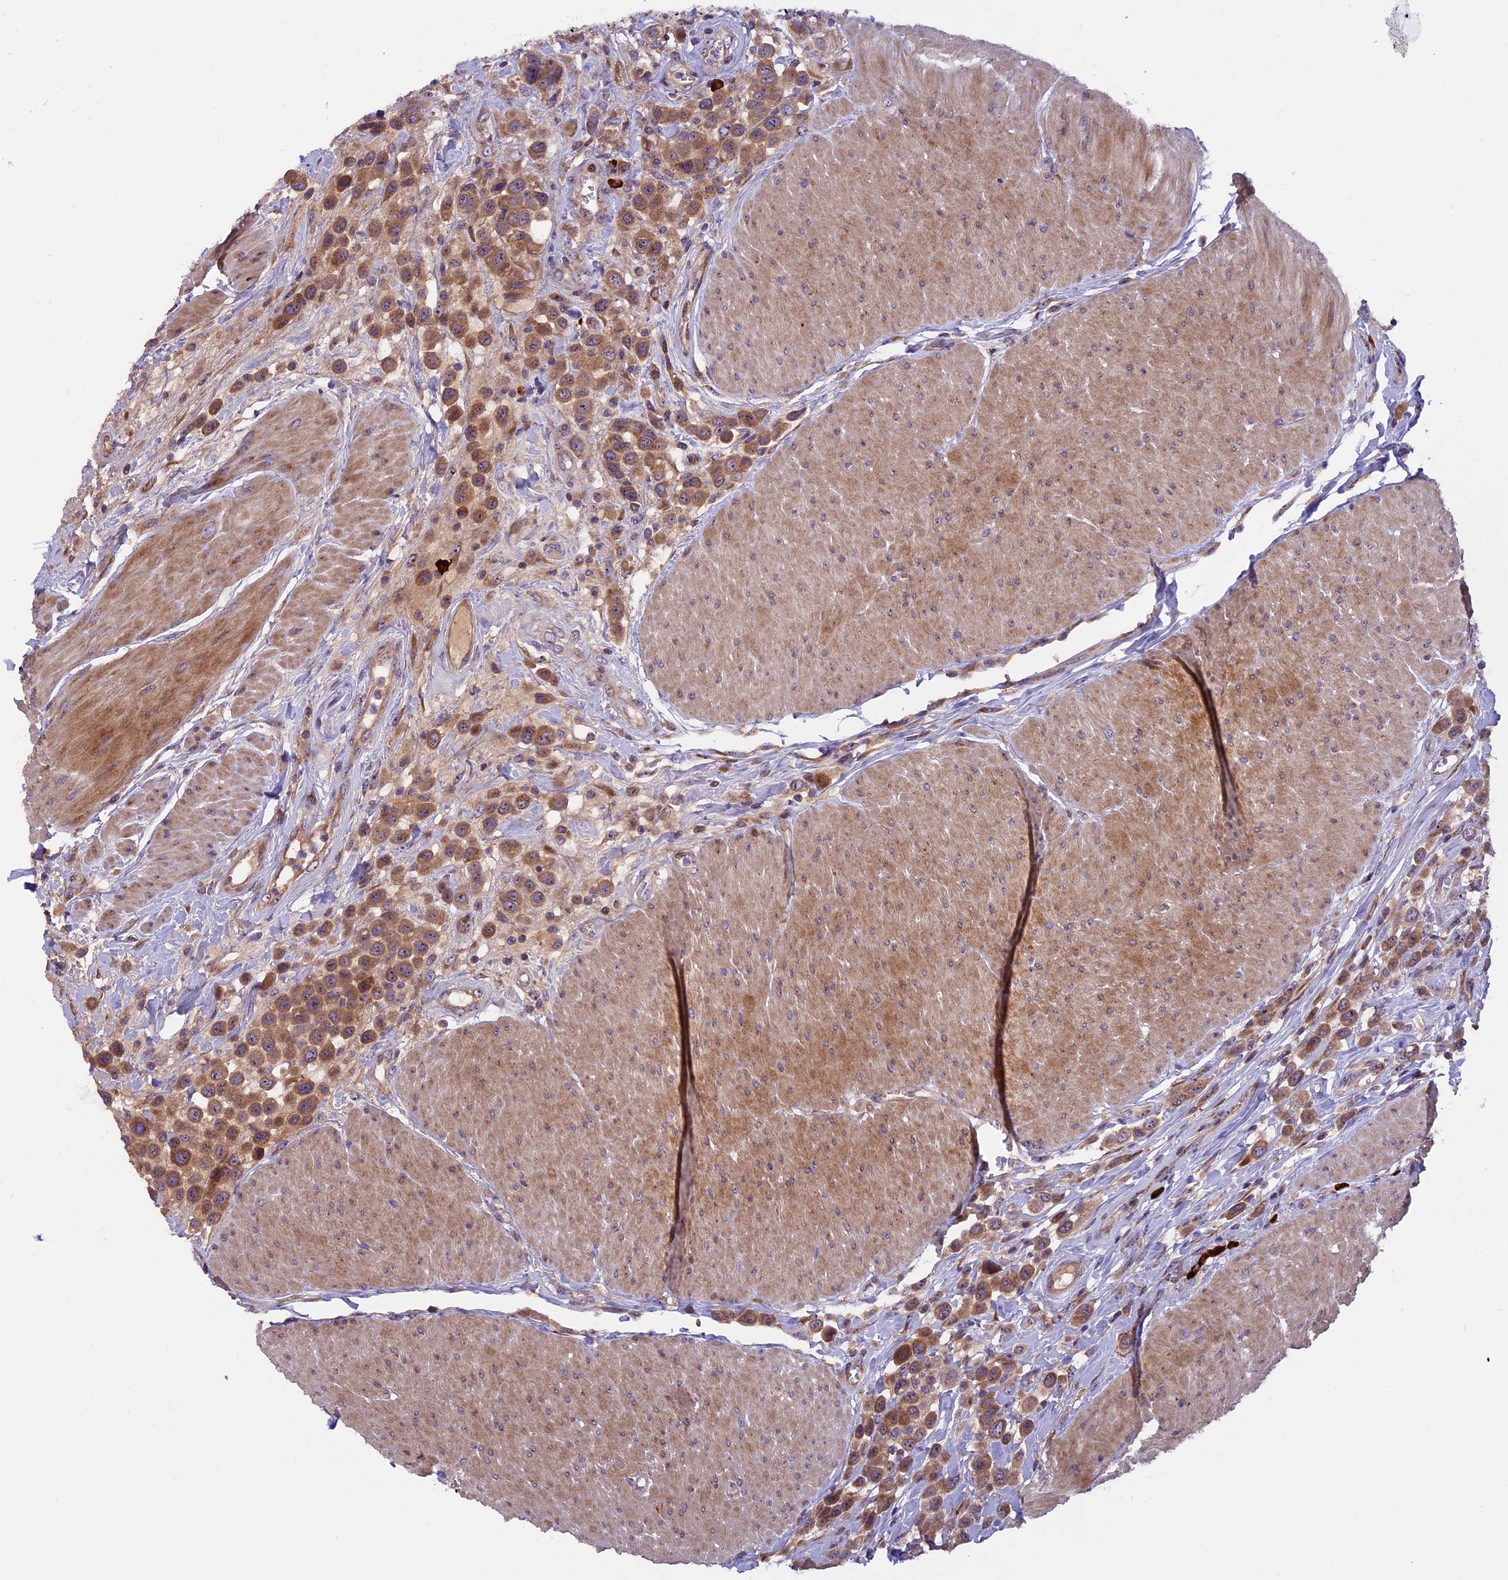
{"staining": {"intensity": "moderate", "quantity": ">75%", "location": "cytoplasmic/membranous"}, "tissue": "urothelial cancer", "cell_type": "Tumor cells", "image_type": "cancer", "snomed": [{"axis": "morphology", "description": "Urothelial carcinoma, High grade"}, {"axis": "topography", "description": "Urinary bladder"}], "caption": "Immunohistochemistry (IHC) of human urothelial carcinoma (high-grade) reveals medium levels of moderate cytoplasmic/membranous positivity in about >75% of tumor cells.", "gene": "FRY", "patient": {"sex": "male", "age": 50}}